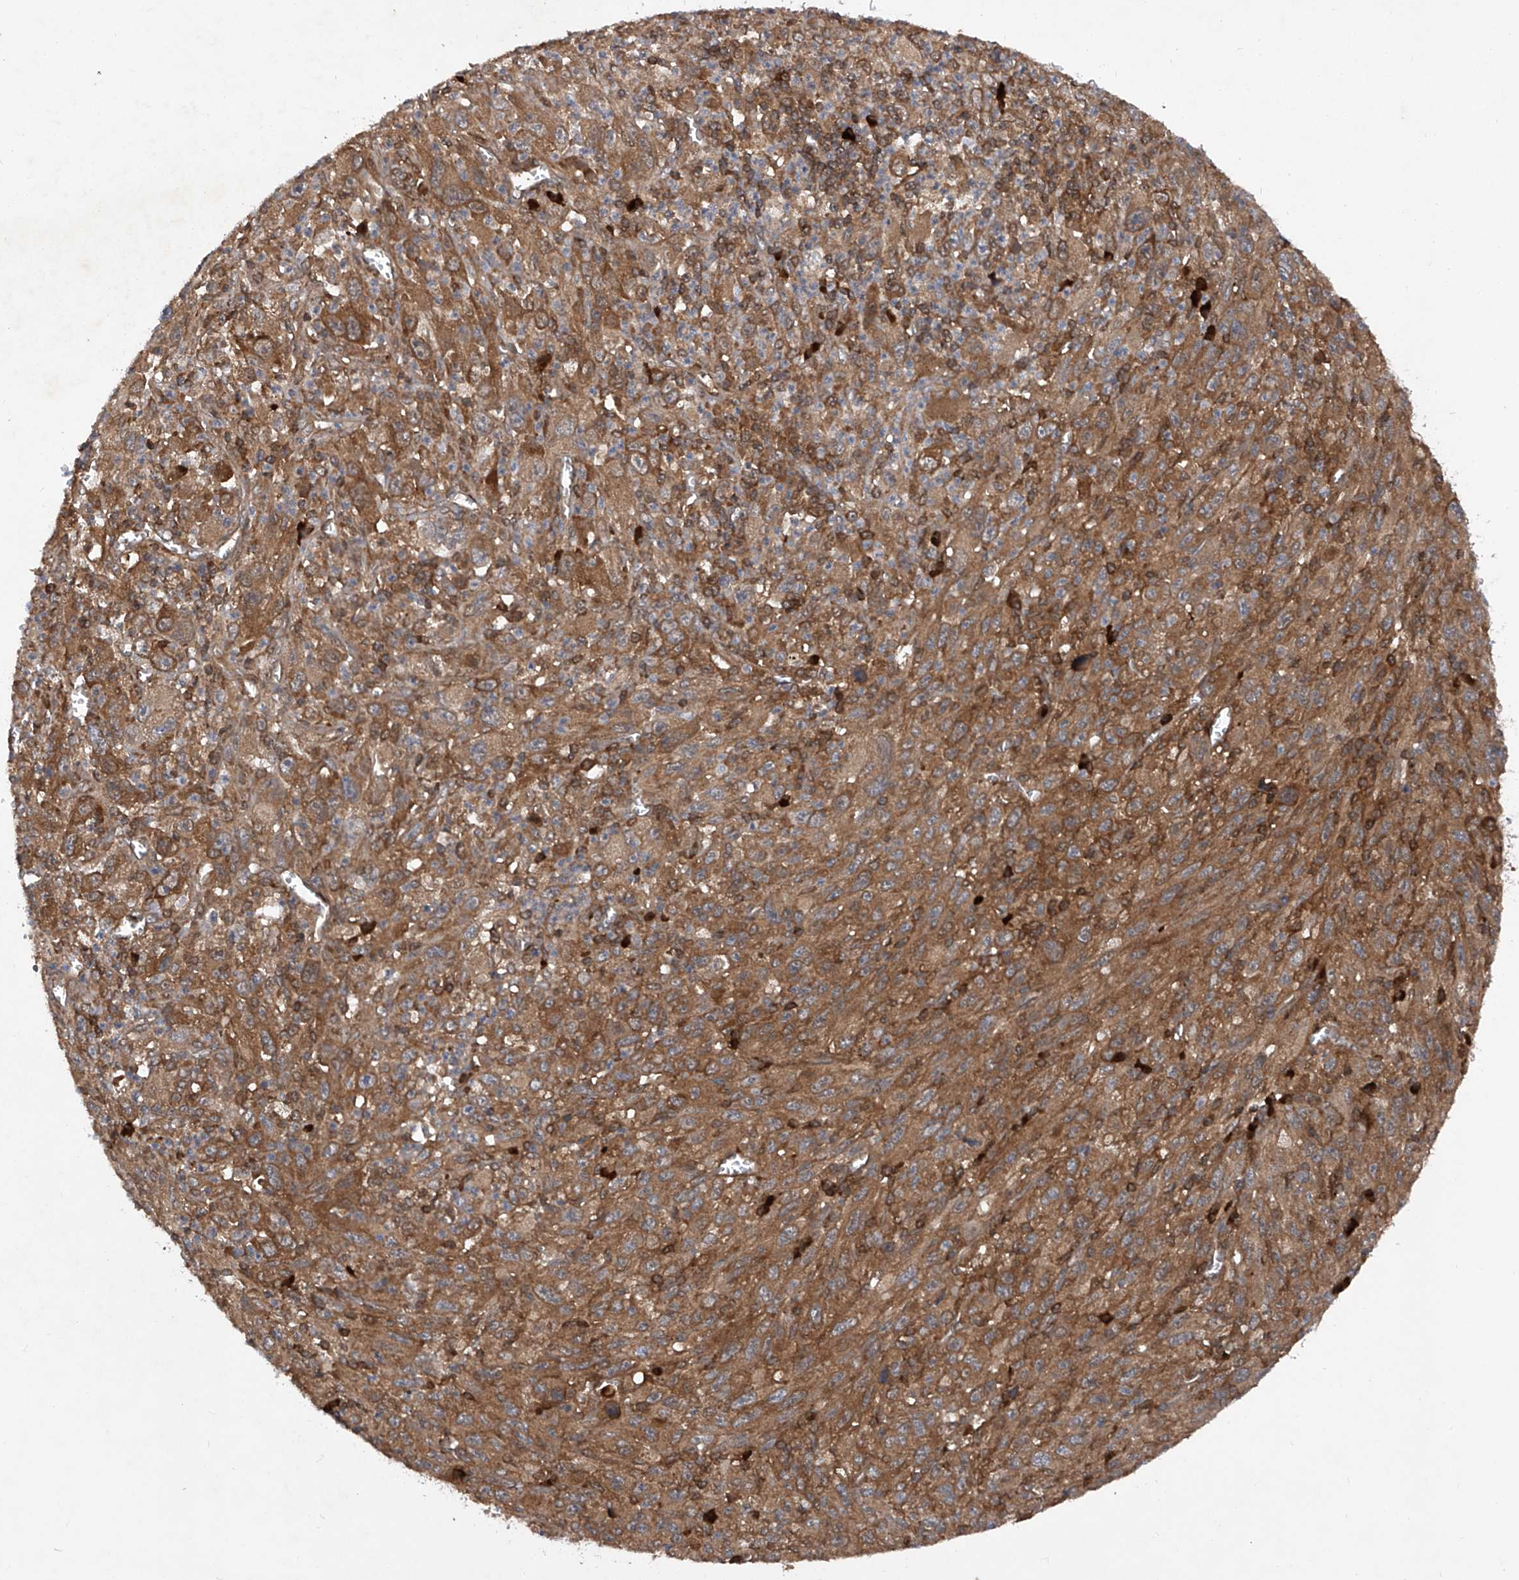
{"staining": {"intensity": "strong", "quantity": ">75%", "location": "cytoplasmic/membranous"}, "tissue": "melanoma", "cell_type": "Tumor cells", "image_type": "cancer", "snomed": [{"axis": "morphology", "description": "Malignant melanoma, Metastatic site"}, {"axis": "topography", "description": "Skin"}], "caption": "Immunohistochemistry histopathology image of human melanoma stained for a protein (brown), which exhibits high levels of strong cytoplasmic/membranous expression in approximately >75% of tumor cells.", "gene": "ASCC3", "patient": {"sex": "female", "age": 56}}